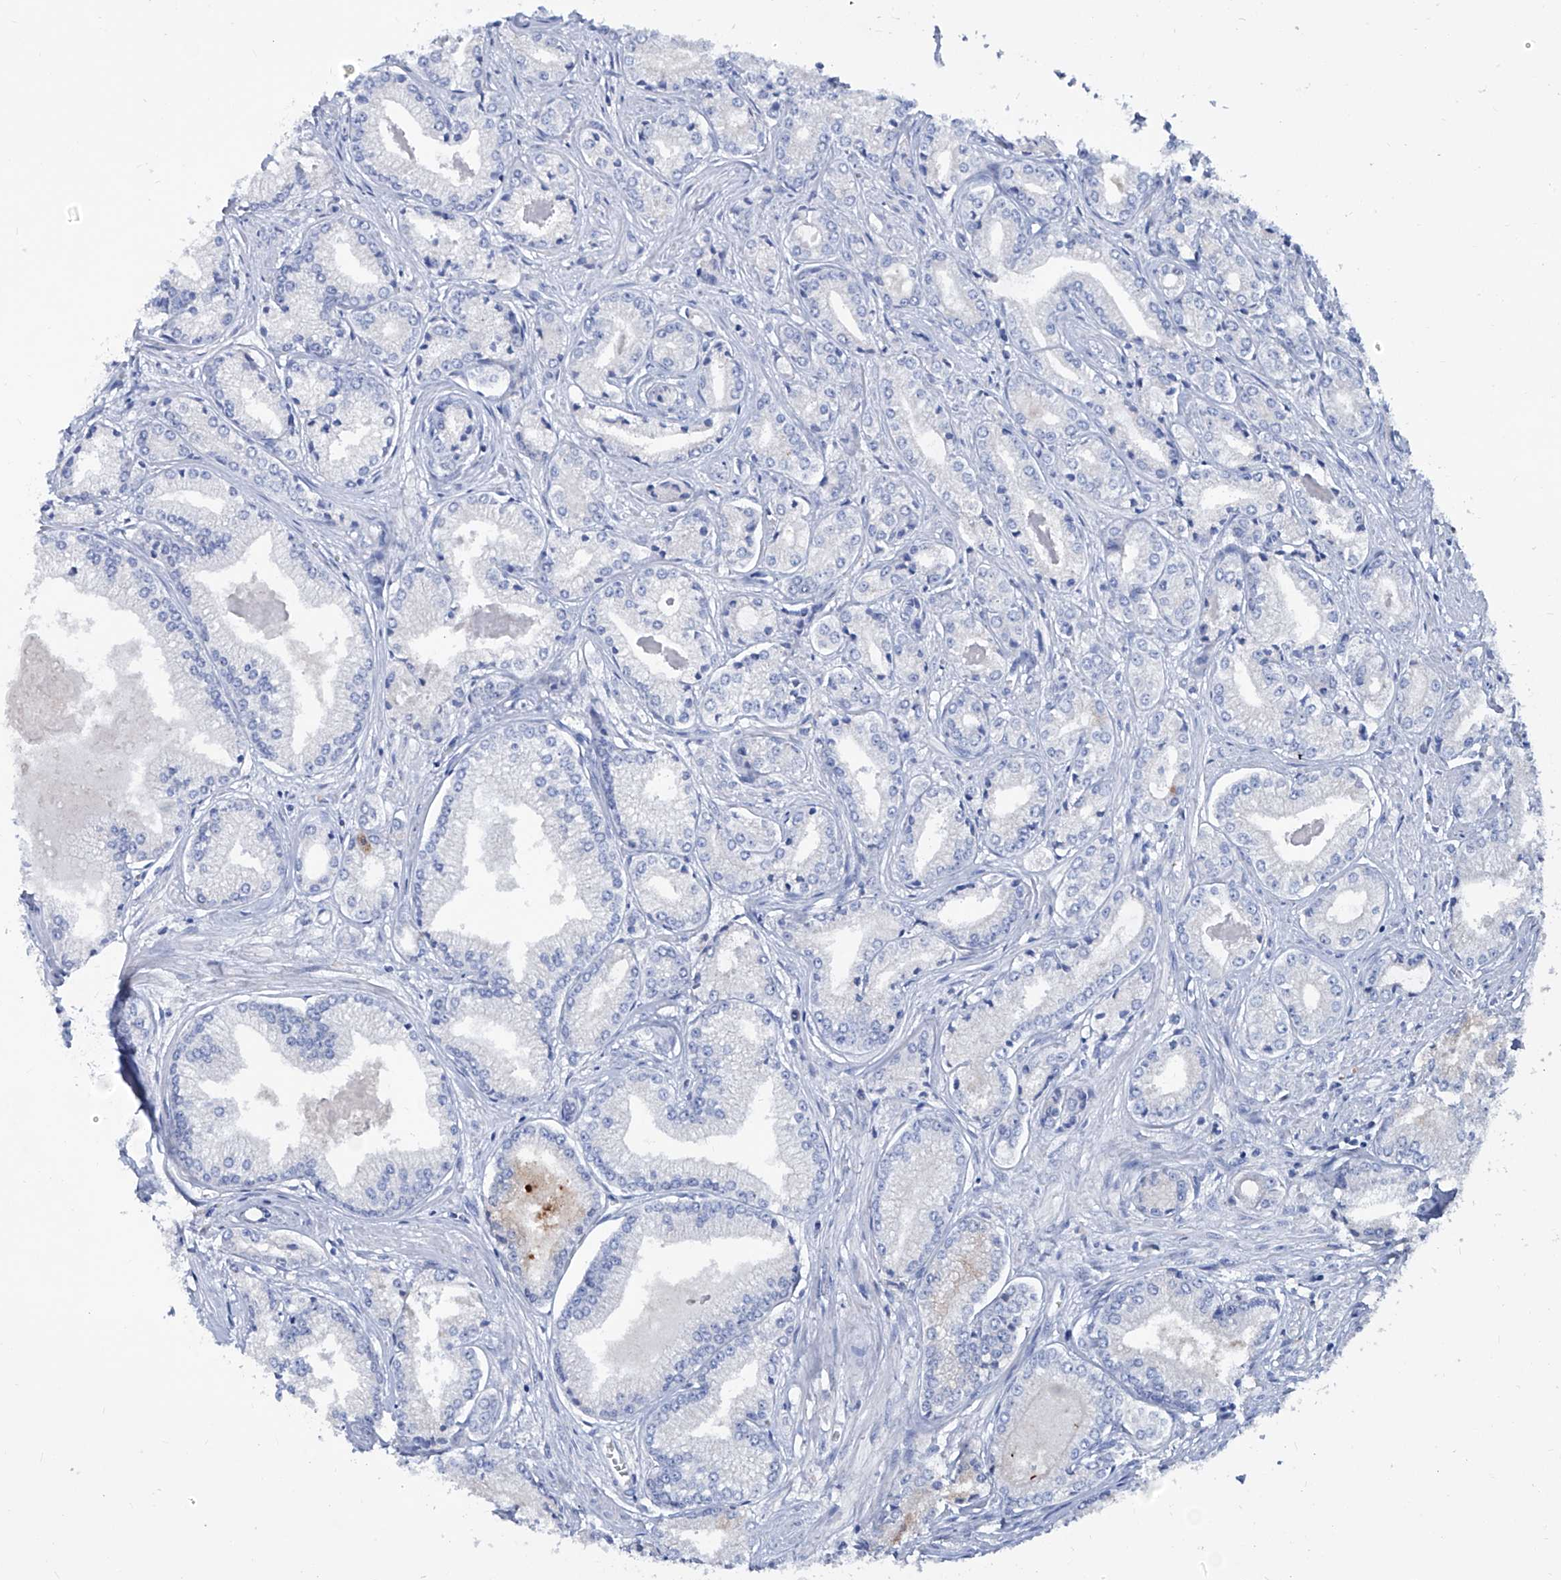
{"staining": {"intensity": "negative", "quantity": "none", "location": "none"}, "tissue": "prostate cancer", "cell_type": "Tumor cells", "image_type": "cancer", "snomed": [{"axis": "morphology", "description": "Adenocarcinoma, Low grade"}, {"axis": "topography", "description": "Prostate"}], "caption": "Immunohistochemistry (IHC) of adenocarcinoma (low-grade) (prostate) displays no positivity in tumor cells.", "gene": "KLHL17", "patient": {"sex": "male", "age": 60}}